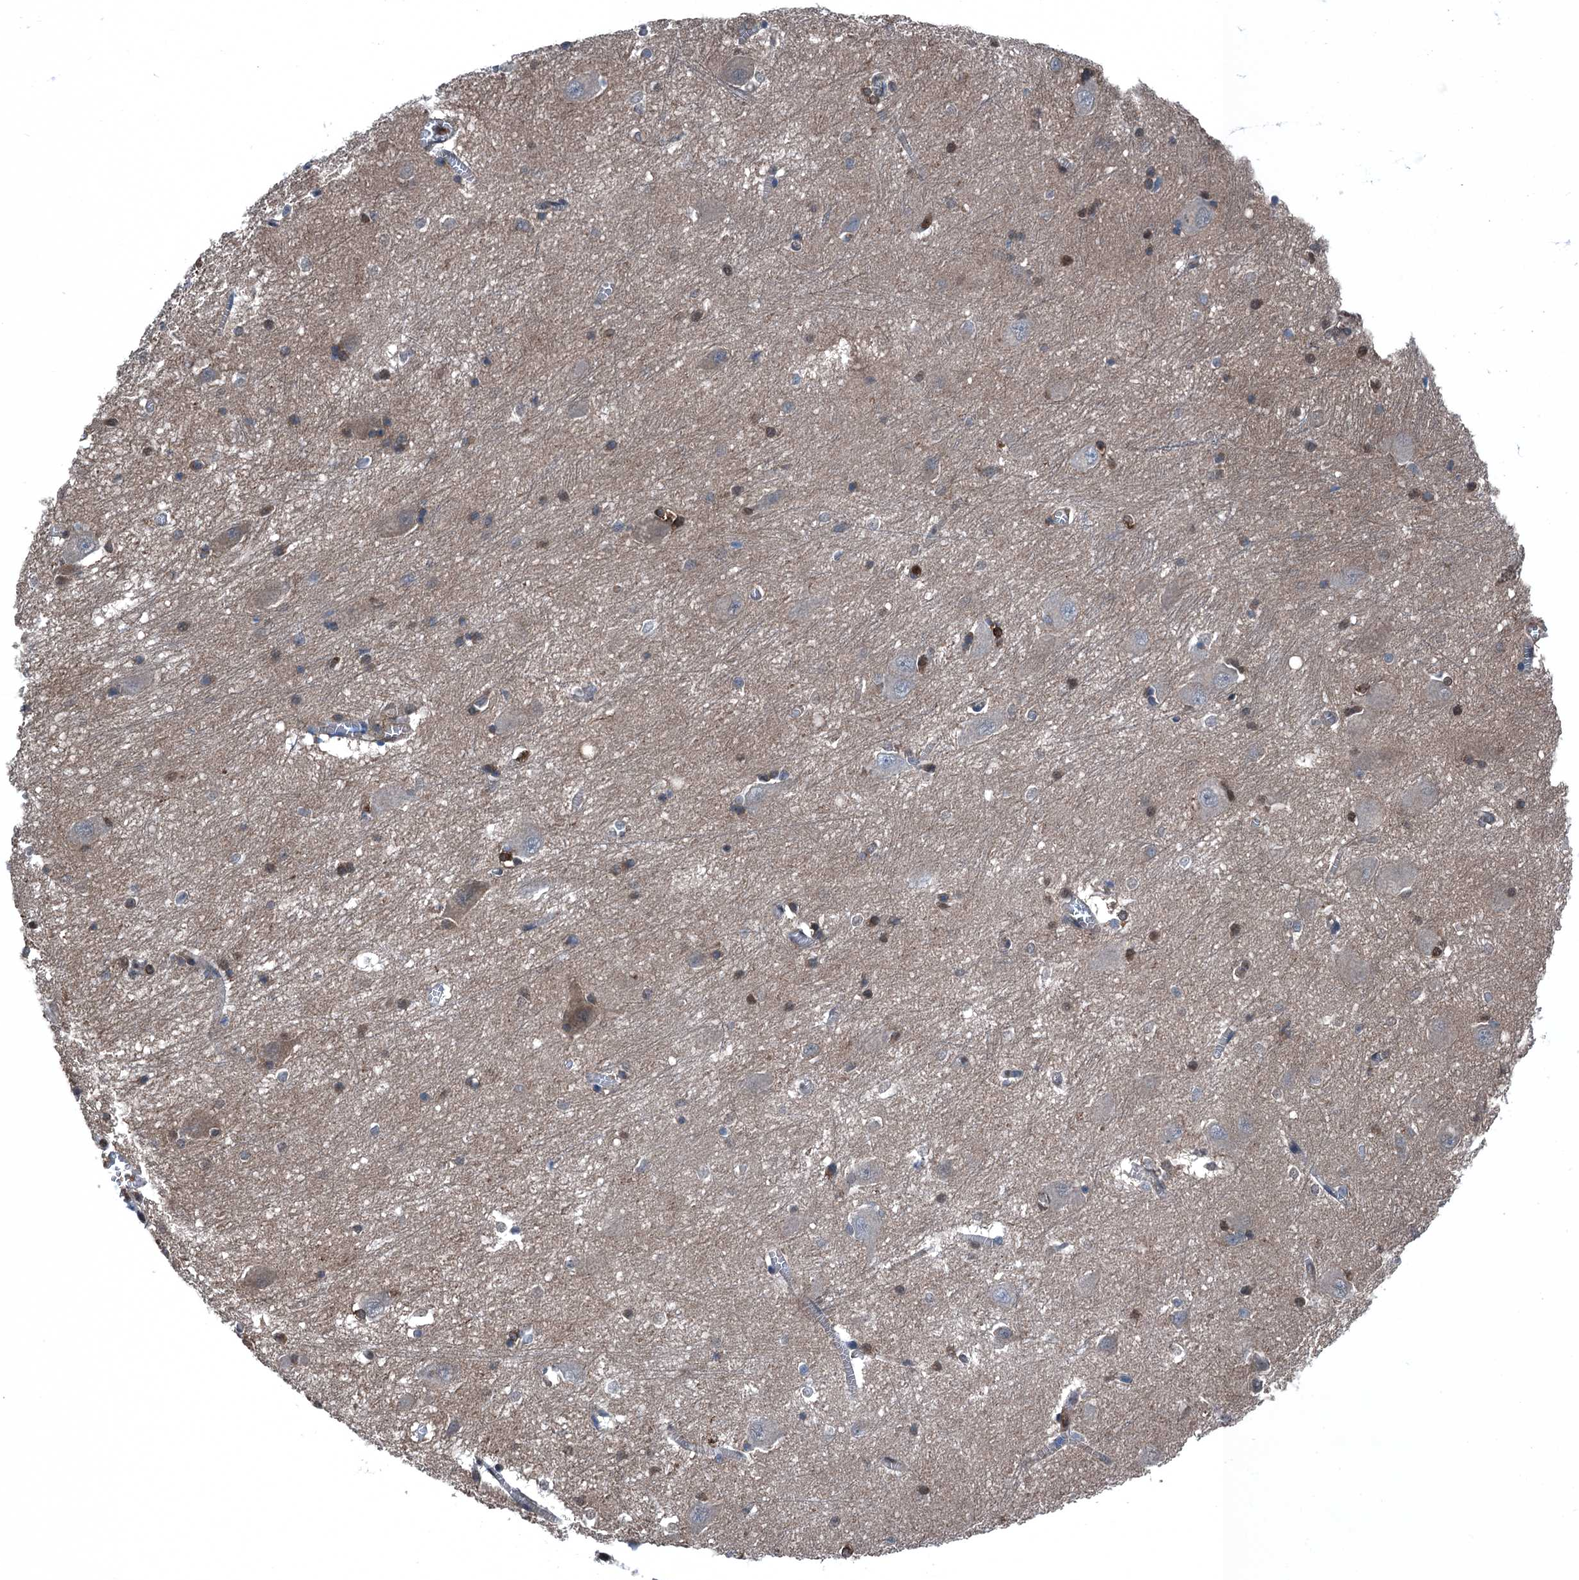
{"staining": {"intensity": "weak", "quantity": "<25%", "location": "cytoplasmic/membranous,nuclear"}, "tissue": "caudate", "cell_type": "Glial cells", "image_type": "normal", "snomed": [{"axis": "morphology", "description": "Normal tissue, NOS"}, {"axis": "topography", "description": "Lateral ventricle wall"}], "caption": "Photomicrograph shows no significant protein expression in glial cells of benign caudate.", "gene": "RNH1", "patient": {"sex": "male", "age": 37}}